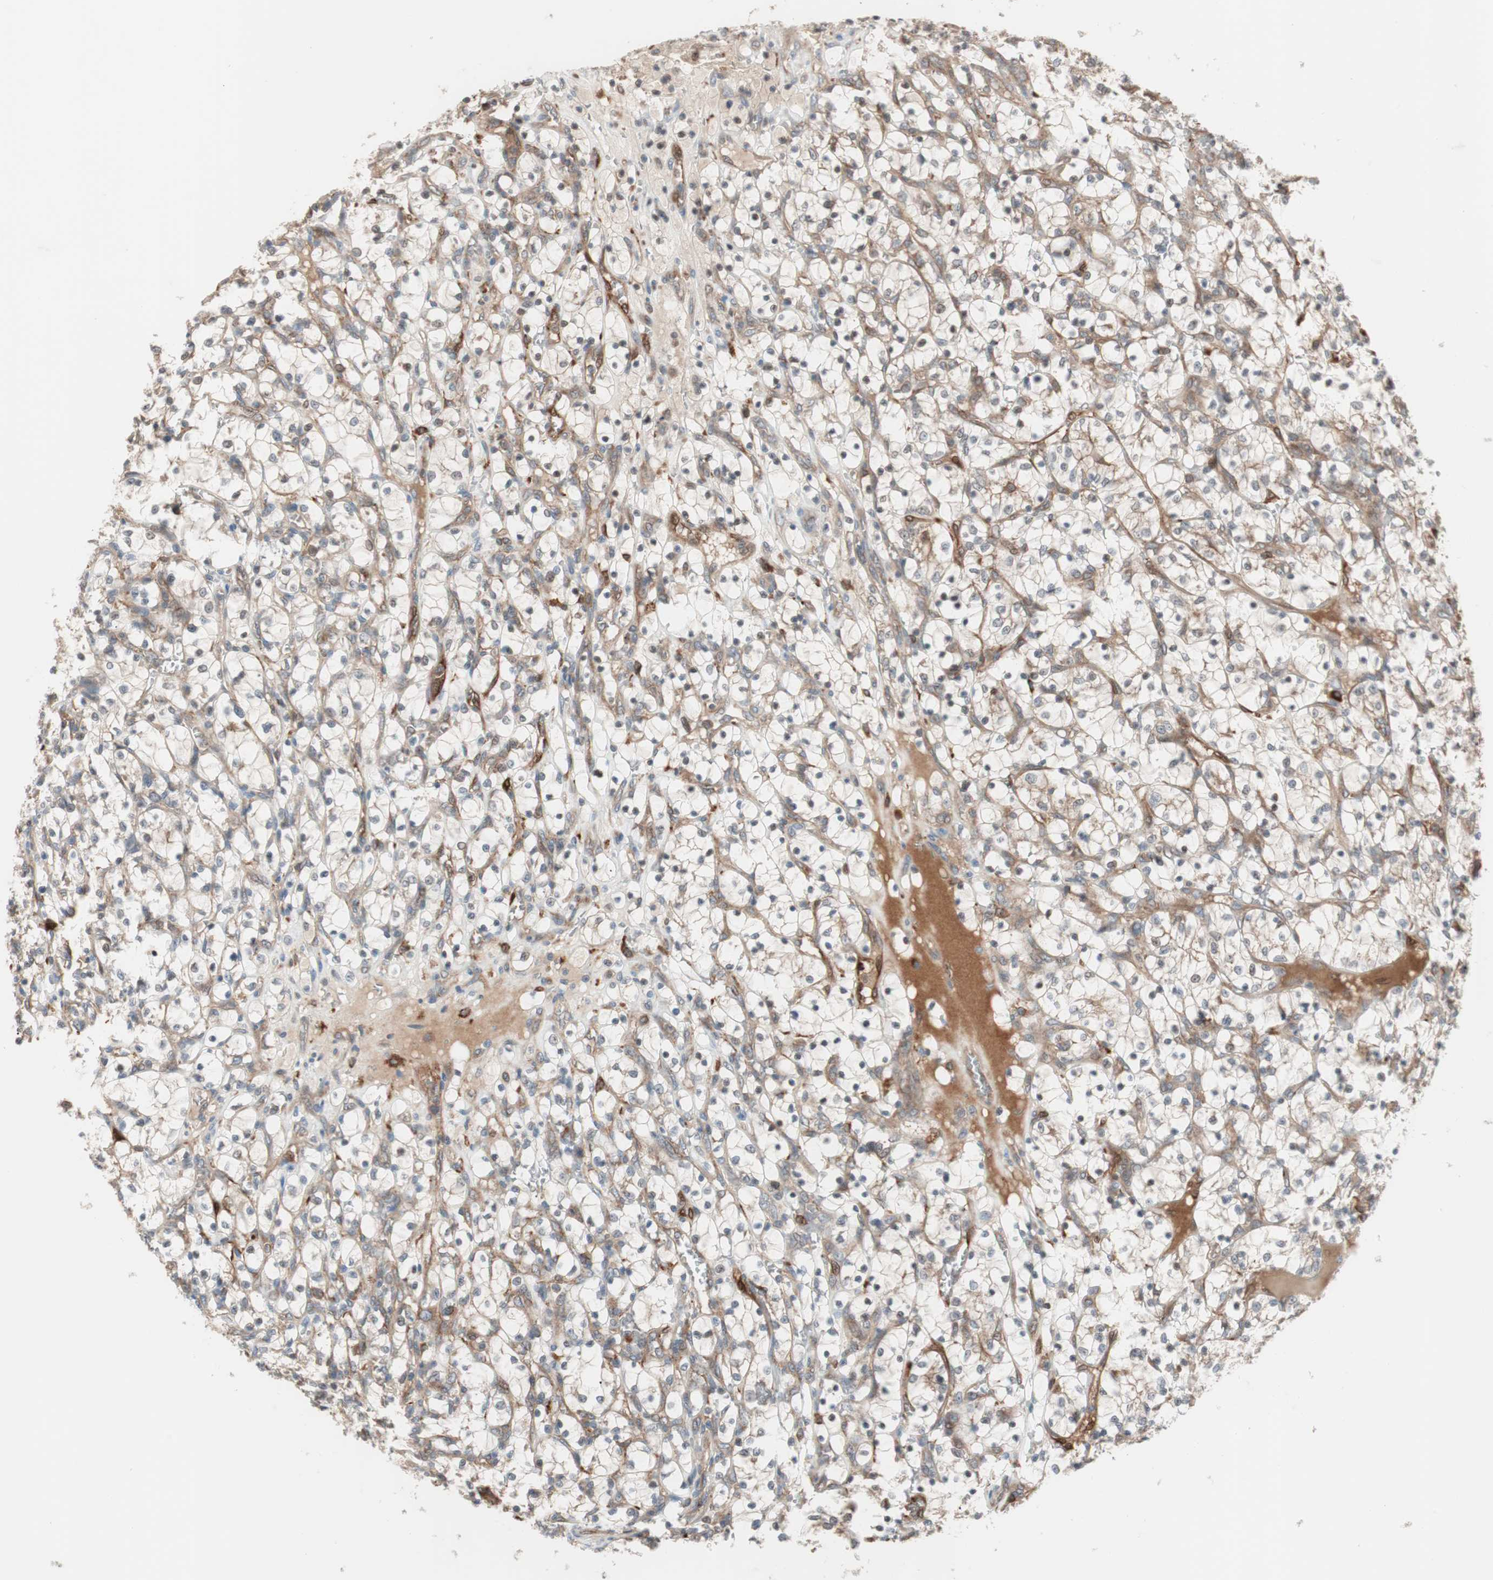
{"staining": {"intensity": "weak", "quantity": "<25%", "location": "cytoplasmic/membranous"}, "tissue": "renal cancer", "cell_type": "Tumor cells", "image_type": "cancer", "snomed": [{"axis": "morphology", "description": "Adenocarcinoma, NOS"}, {"axis": "topography", "description": "Kidney"}], "caption": "IHC photomicrograph of renal cancer (adenocarcinoma) stained for a protein (brown), which shows no staining in tumor cells. (IHC, brightfield microscopy, high magnification).", "gene": "STAB1", "patient": {"sex": "female", "age": 69}}